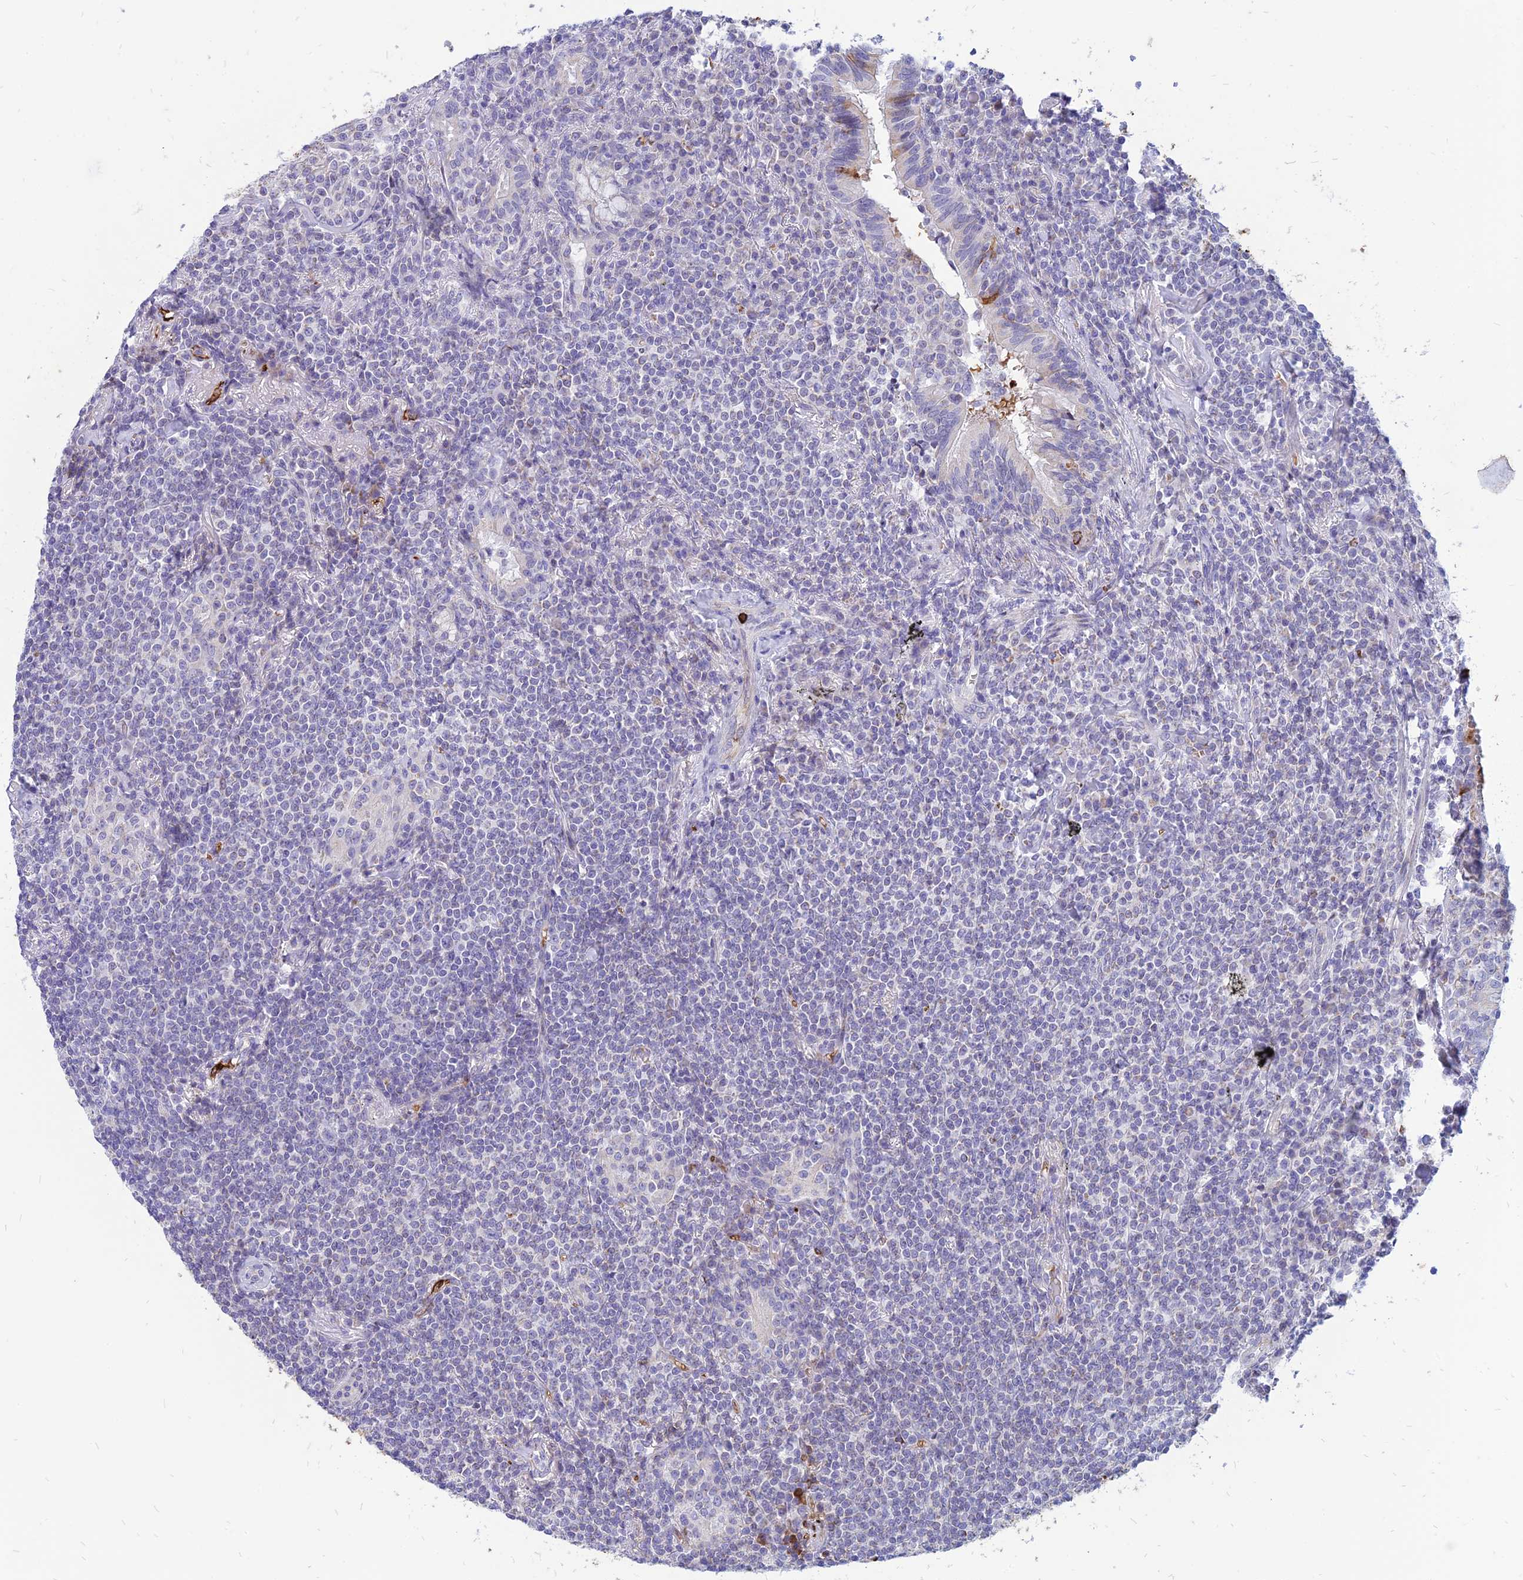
{"staining": {"intensity": "negative", "quantity": "none", "location": "none"}, "tissue": "lymphoma", "cell_type": "Tumor cells", "image_type": "cancer", "snomed": [{"axis": "morphology", "description": "Malignant lymphoma, non-Hodgkin's type, Low grade"}, {"axis": "topography", "description": "Lung"}], "caption": "Malignant lymphoma, non-Hodgkin's type (low-grade) was stained to show a protein in brown. There is no significant staining in tumor cells.", "gene": "HHAT", "patient": {"sex": "female", "age": 71}}